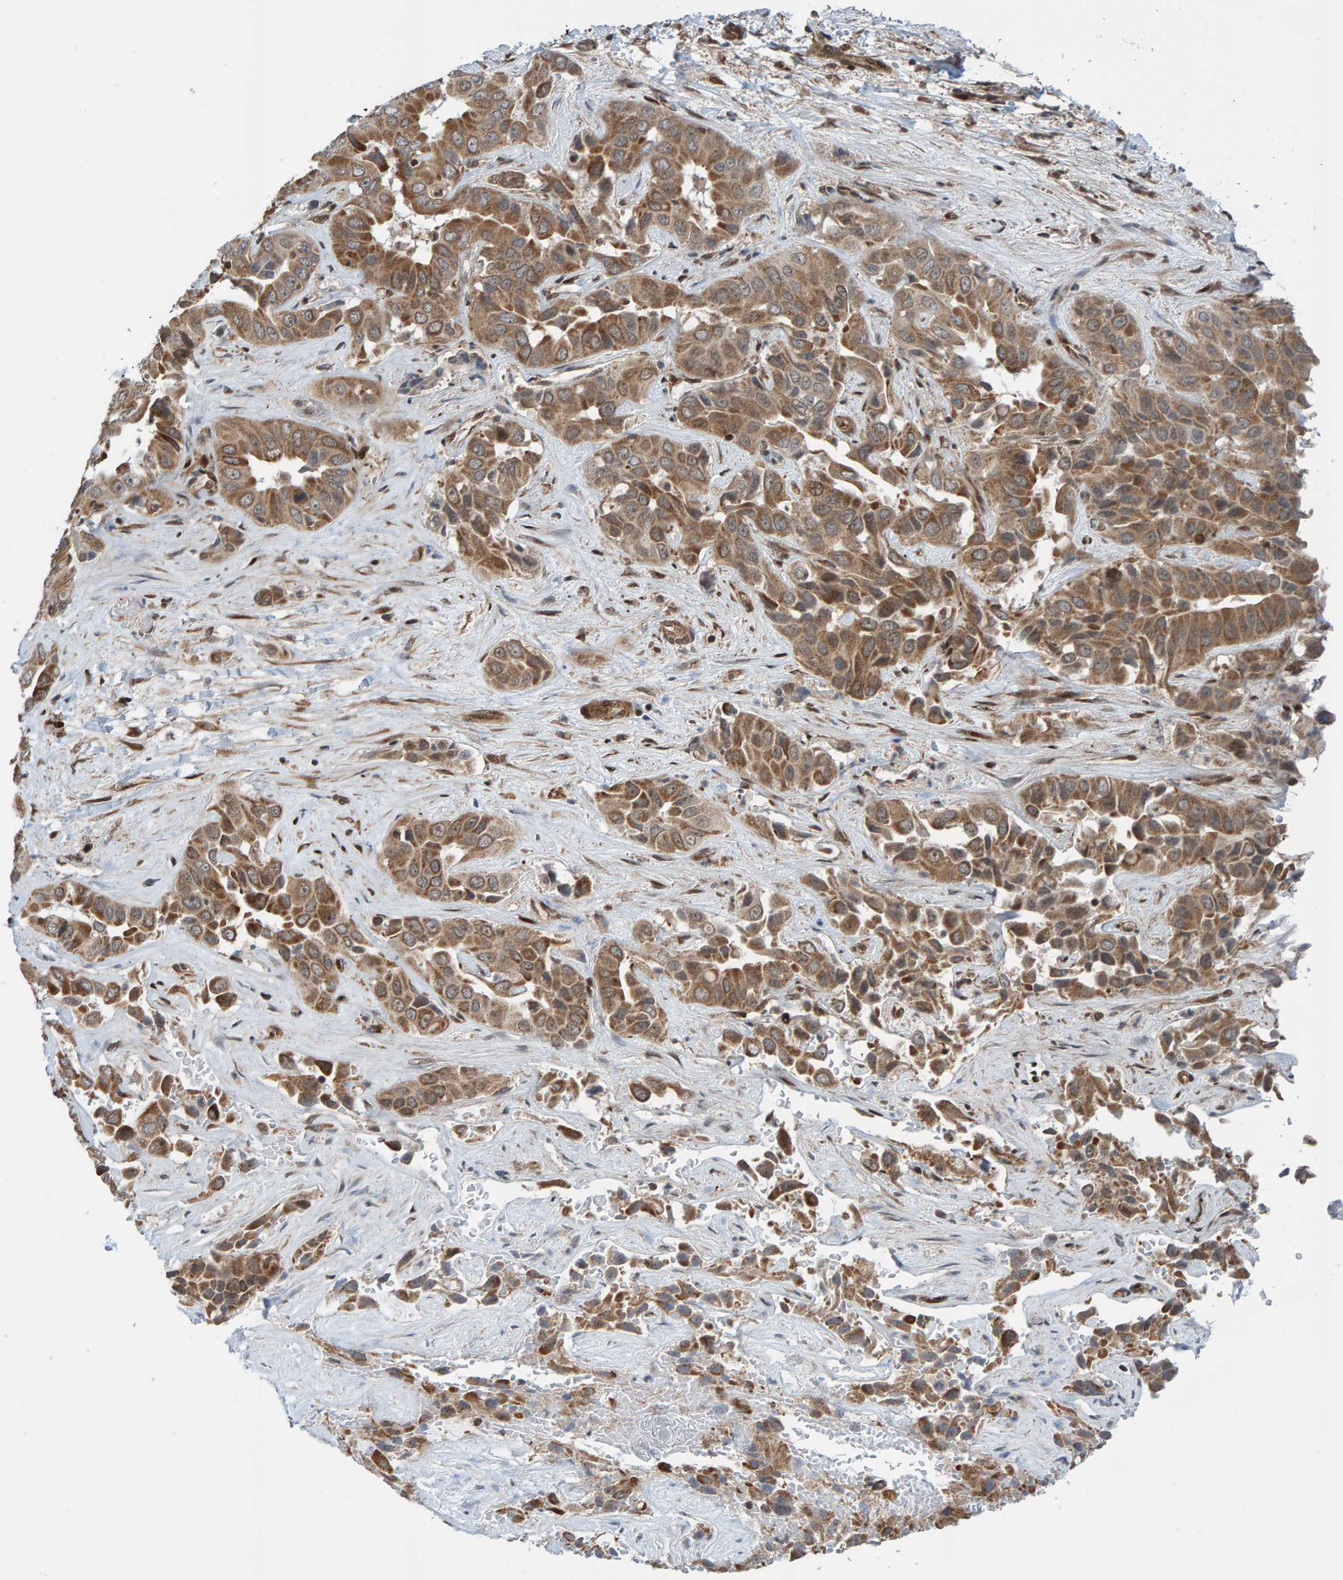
{"staining": {"intensity": "moderate", "quantity": ">75%", "location": "cytoplasmic/membranous"}, "tissue": "liver cancer", "cell_type": "Tumor cells", "image_type": "cancer", "snomed": [{"axis": "morphology", "description": "Cholangiocarcinoma"}, {"axis": "topography", "description": "Liver"}], "caption": "Moderate cytoplasmic/membranous positivity is seen in approximately >75% of tumor cells in liver cancer (cholangiocarcinoma).", "gene": "ZNF366", "patient": {"sex": "female", "age": 52}}